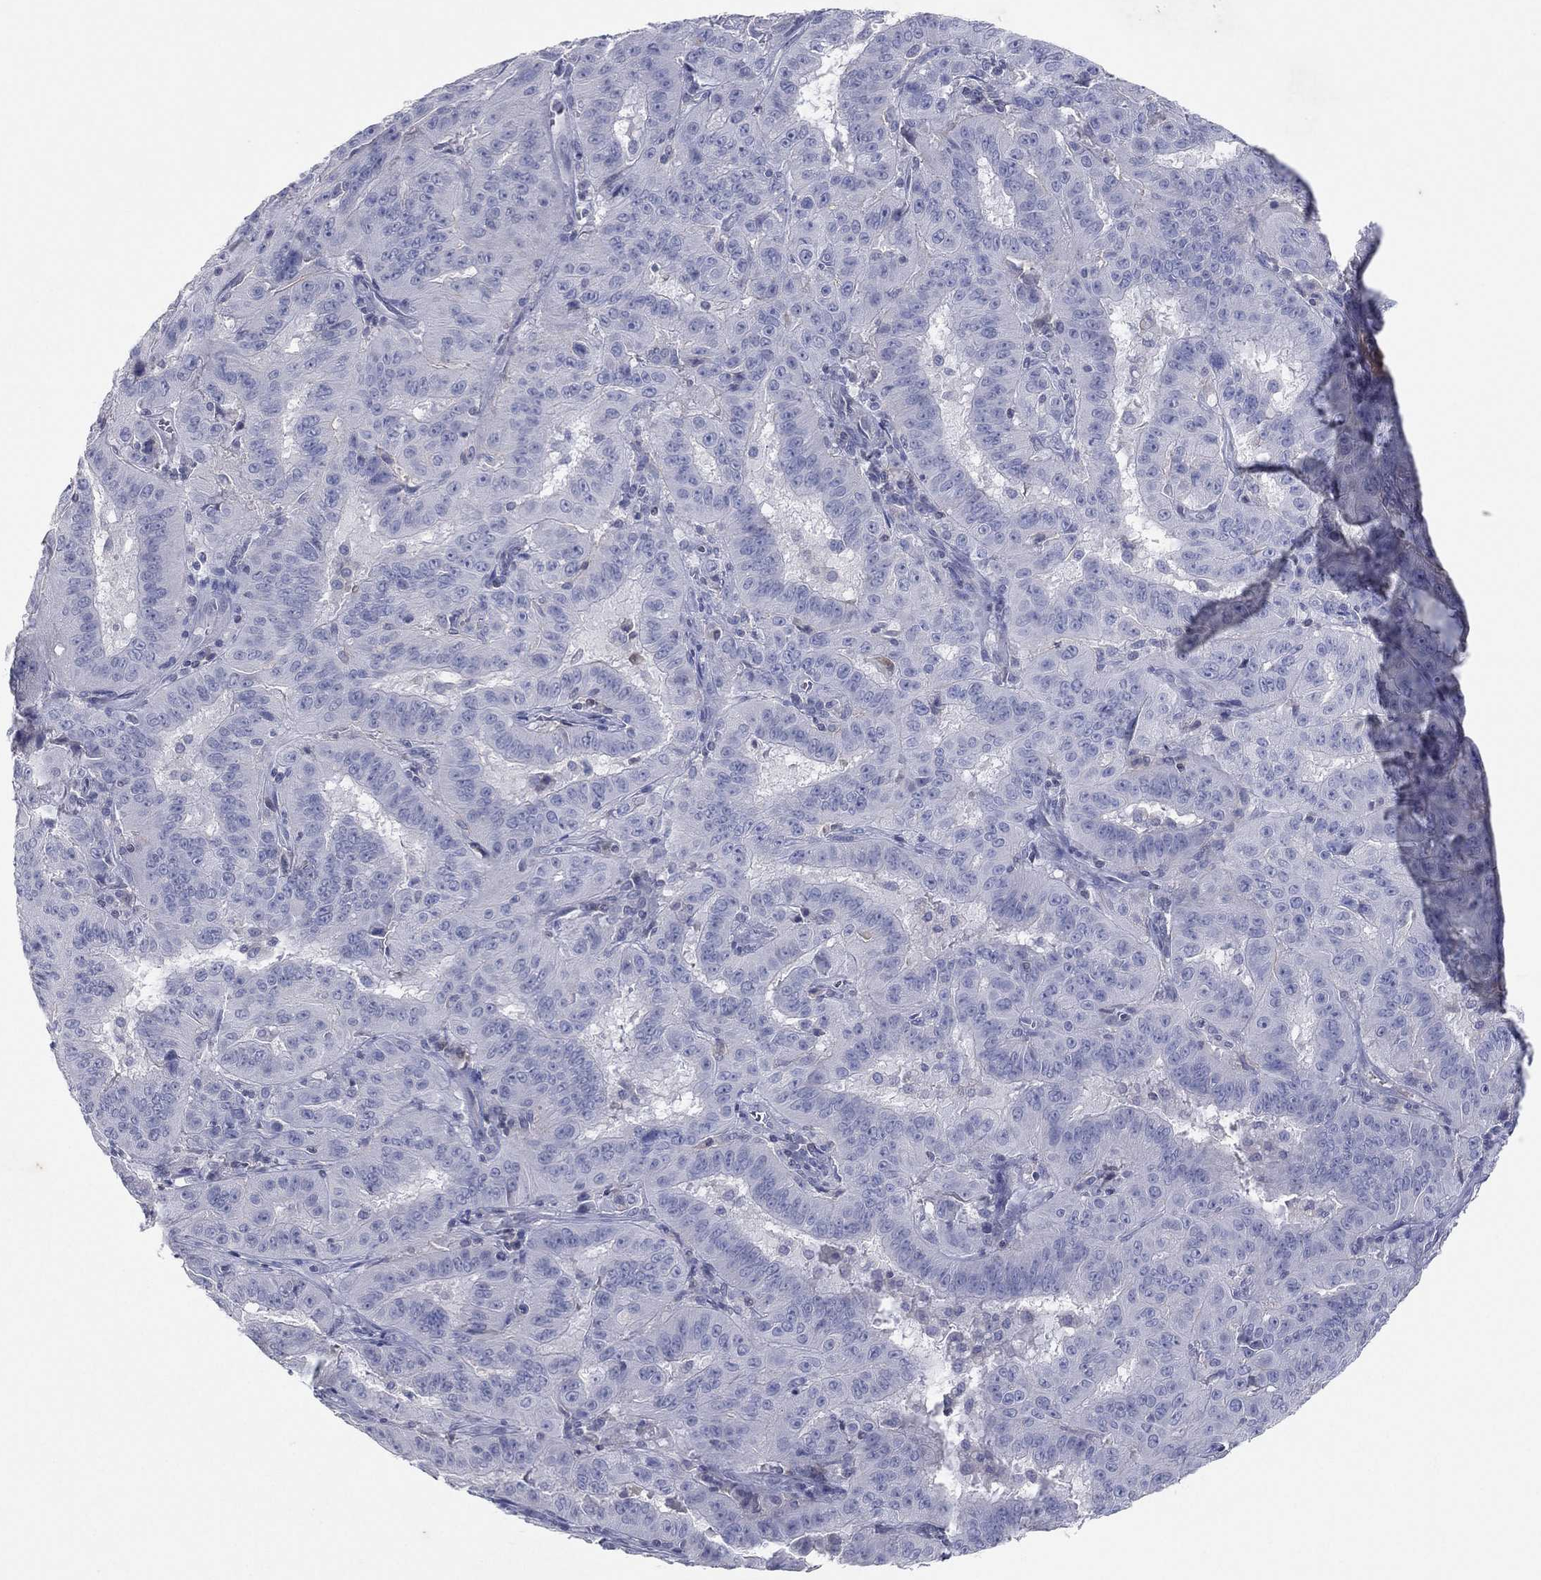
{"staining": {"intensity": "negative", "quantity": "none", "location": "none"}, "tissue": "pancreatic cancer", "cell_type": "Tumor cells", "image_type": "cancer", "snomed": [{"axis": "morphology", "description": "Adenocarcinoma, NOS"}, {"axis": "topography", "description": "Pancreas"}], "caption": "Pancreatic cancer was stained to show a protein in brown. There is no significant positivity in tumor cells.", "gene": "CPT1B", "patient": {"sex": "male", "age": 63}}